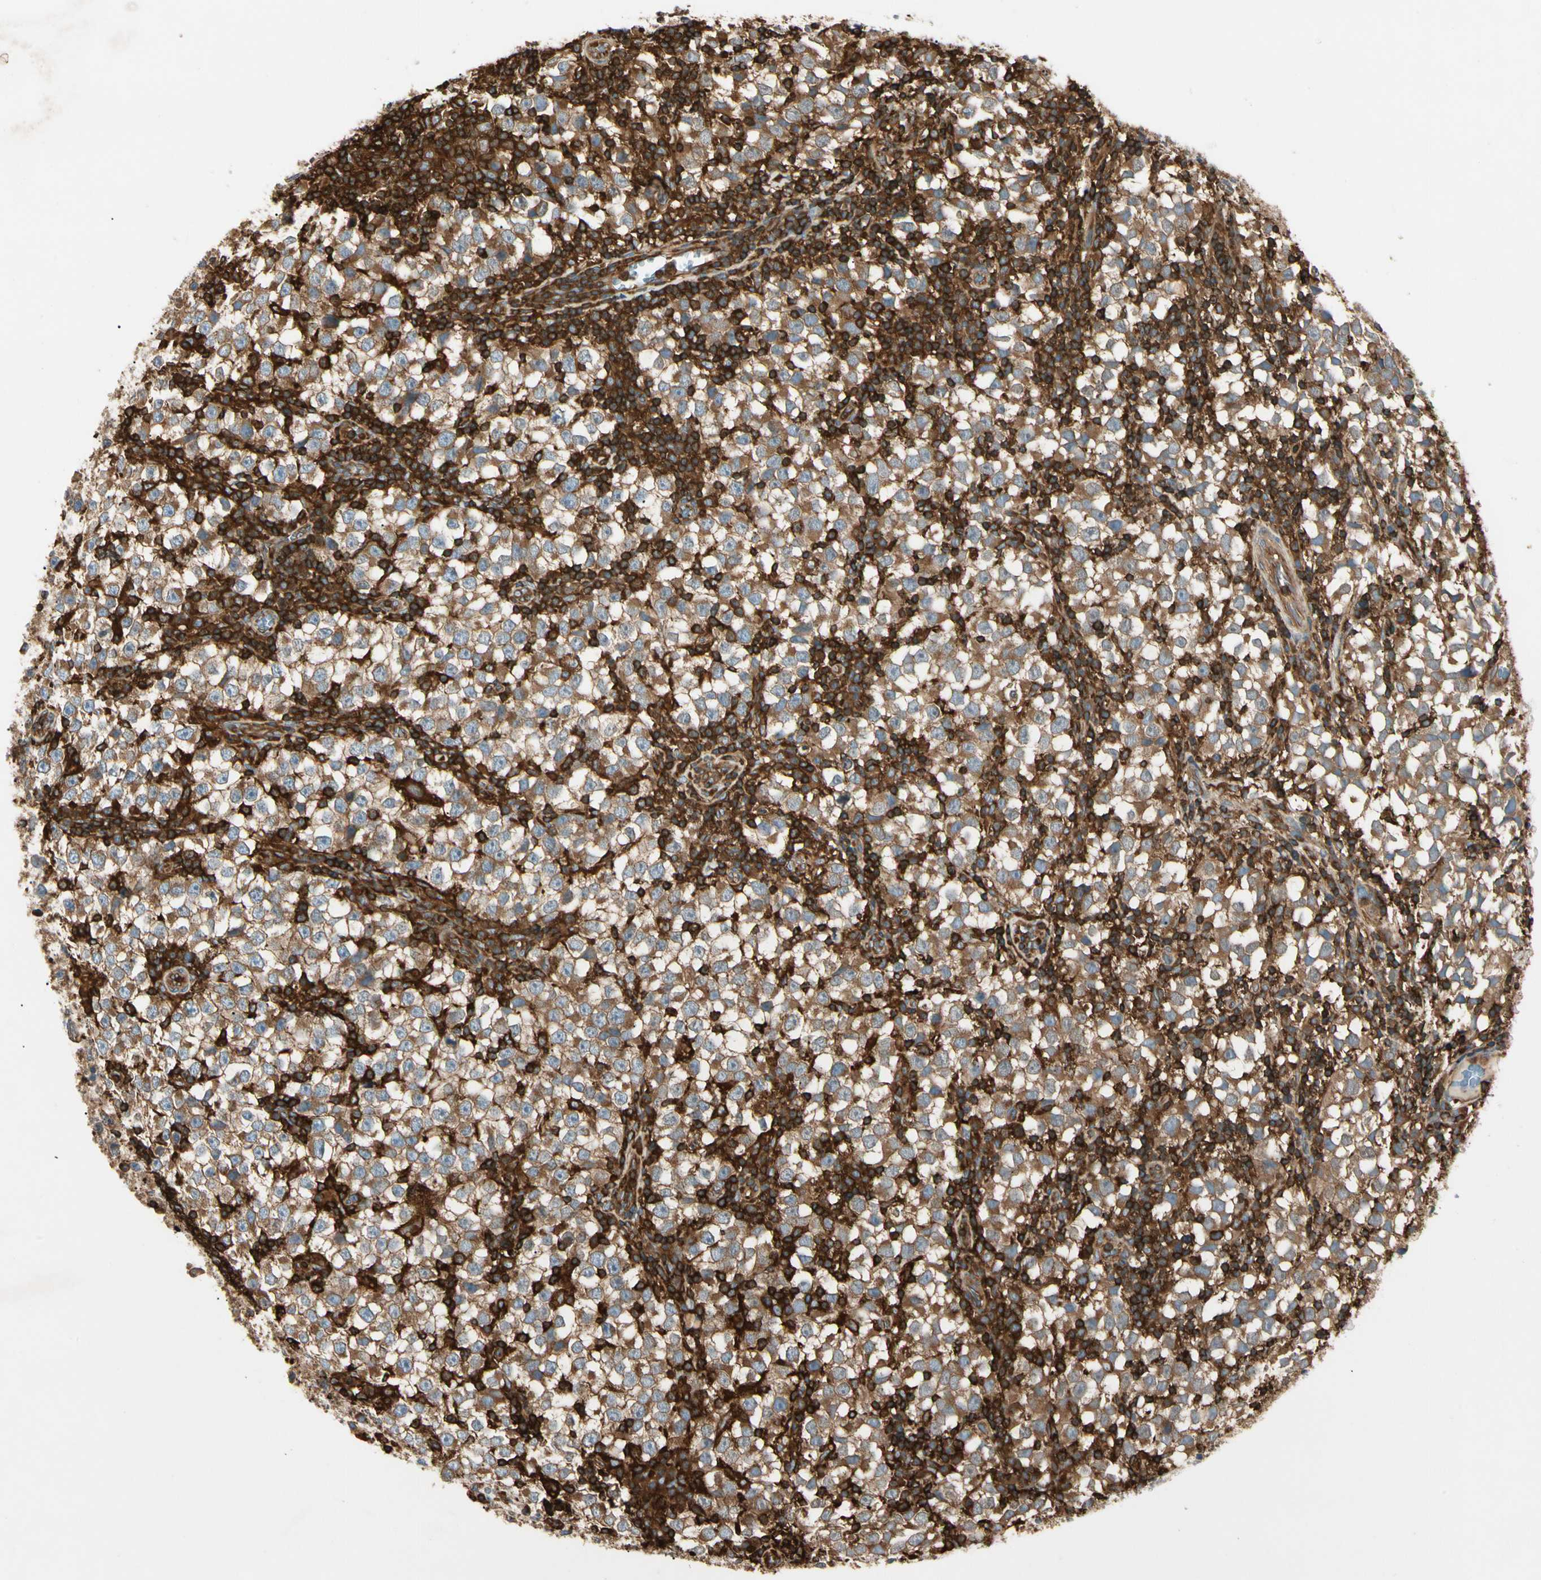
{"staining": {"intensity": "moderate", "quantity": ">75%", "location": "cytoplasmic/membranous"}, "tissue": "testis cancer", "cell_type": "Tumor cells", "image_type": "cancer", "snomed": [{"axis": "morphology", "description": "Seminoma, NOS"}, {"axis": "topography", "description": "Testis"}], "caption": "Testis cancer (seminoma) stained with a protein marker reveals moderate staining in tumor cells.", "gene": "ARPC2", "patient": {"sex": "male", "age": 65}}